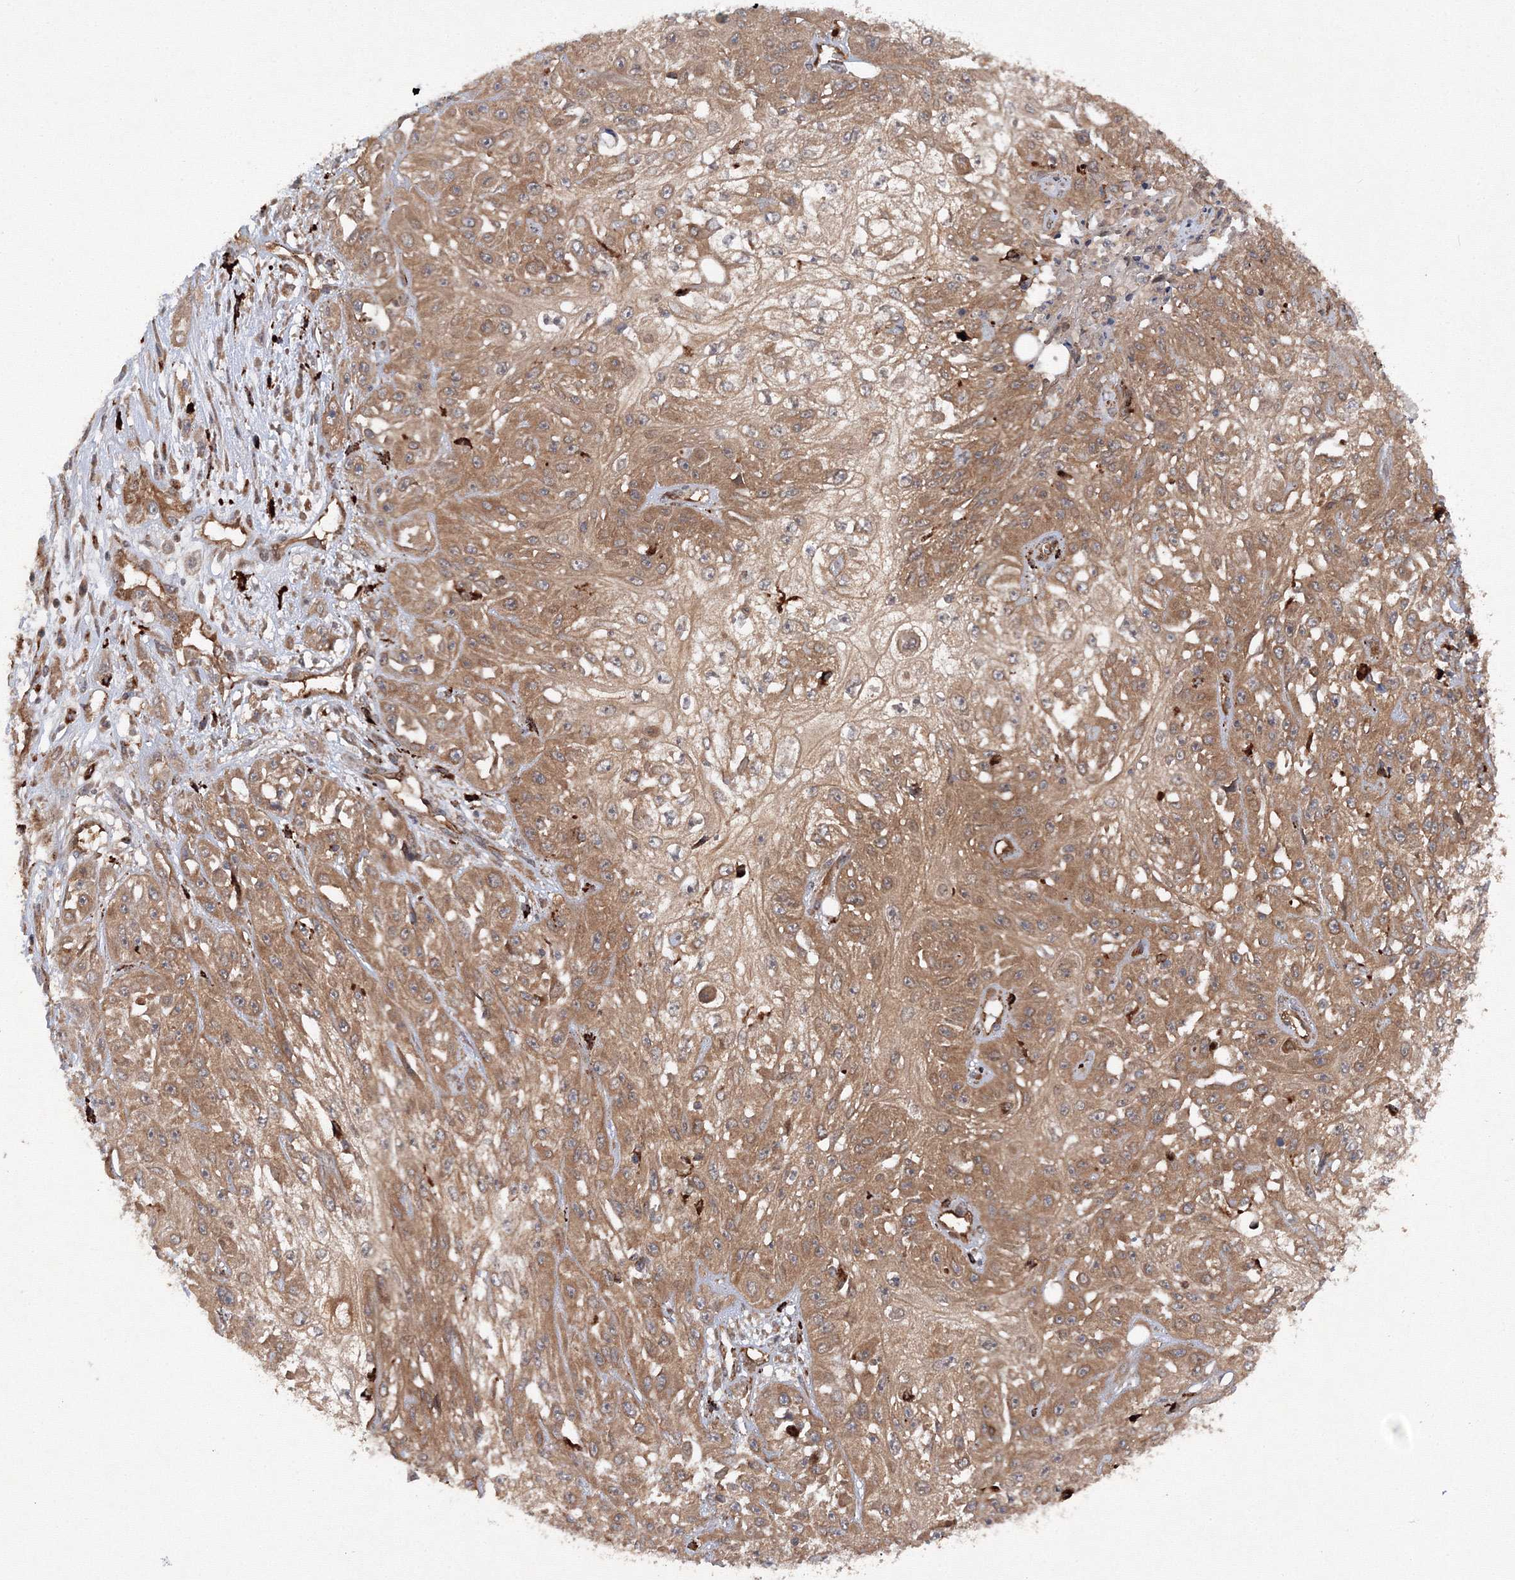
{"staining": {"intensity": "moderate", "quantity": ">75%", "location": "cytoplasmic/membranous"}, "tissue": "skin cancer", "cell_type": "Tumor cells", "image_type": "cancer", "snomed": [{"axis": "morphology", "description": "Squamous cell carcinoma, NOS"}, {"axis": "morphology", "description": "Squamous cell carcinoma, metastatic, NOS"}, {"axis": "topography", "description": "Skin"}, {"axis": "topography", "description": "Lymph node"}], "caption": "Skin cancer stained for a protein (brown) demonstrates moderate cytoplasmic/membranous positive staining in about >75% of tumor cells.", "gene": "DCTD", "patient": {"sex": "male", "age": 75}}